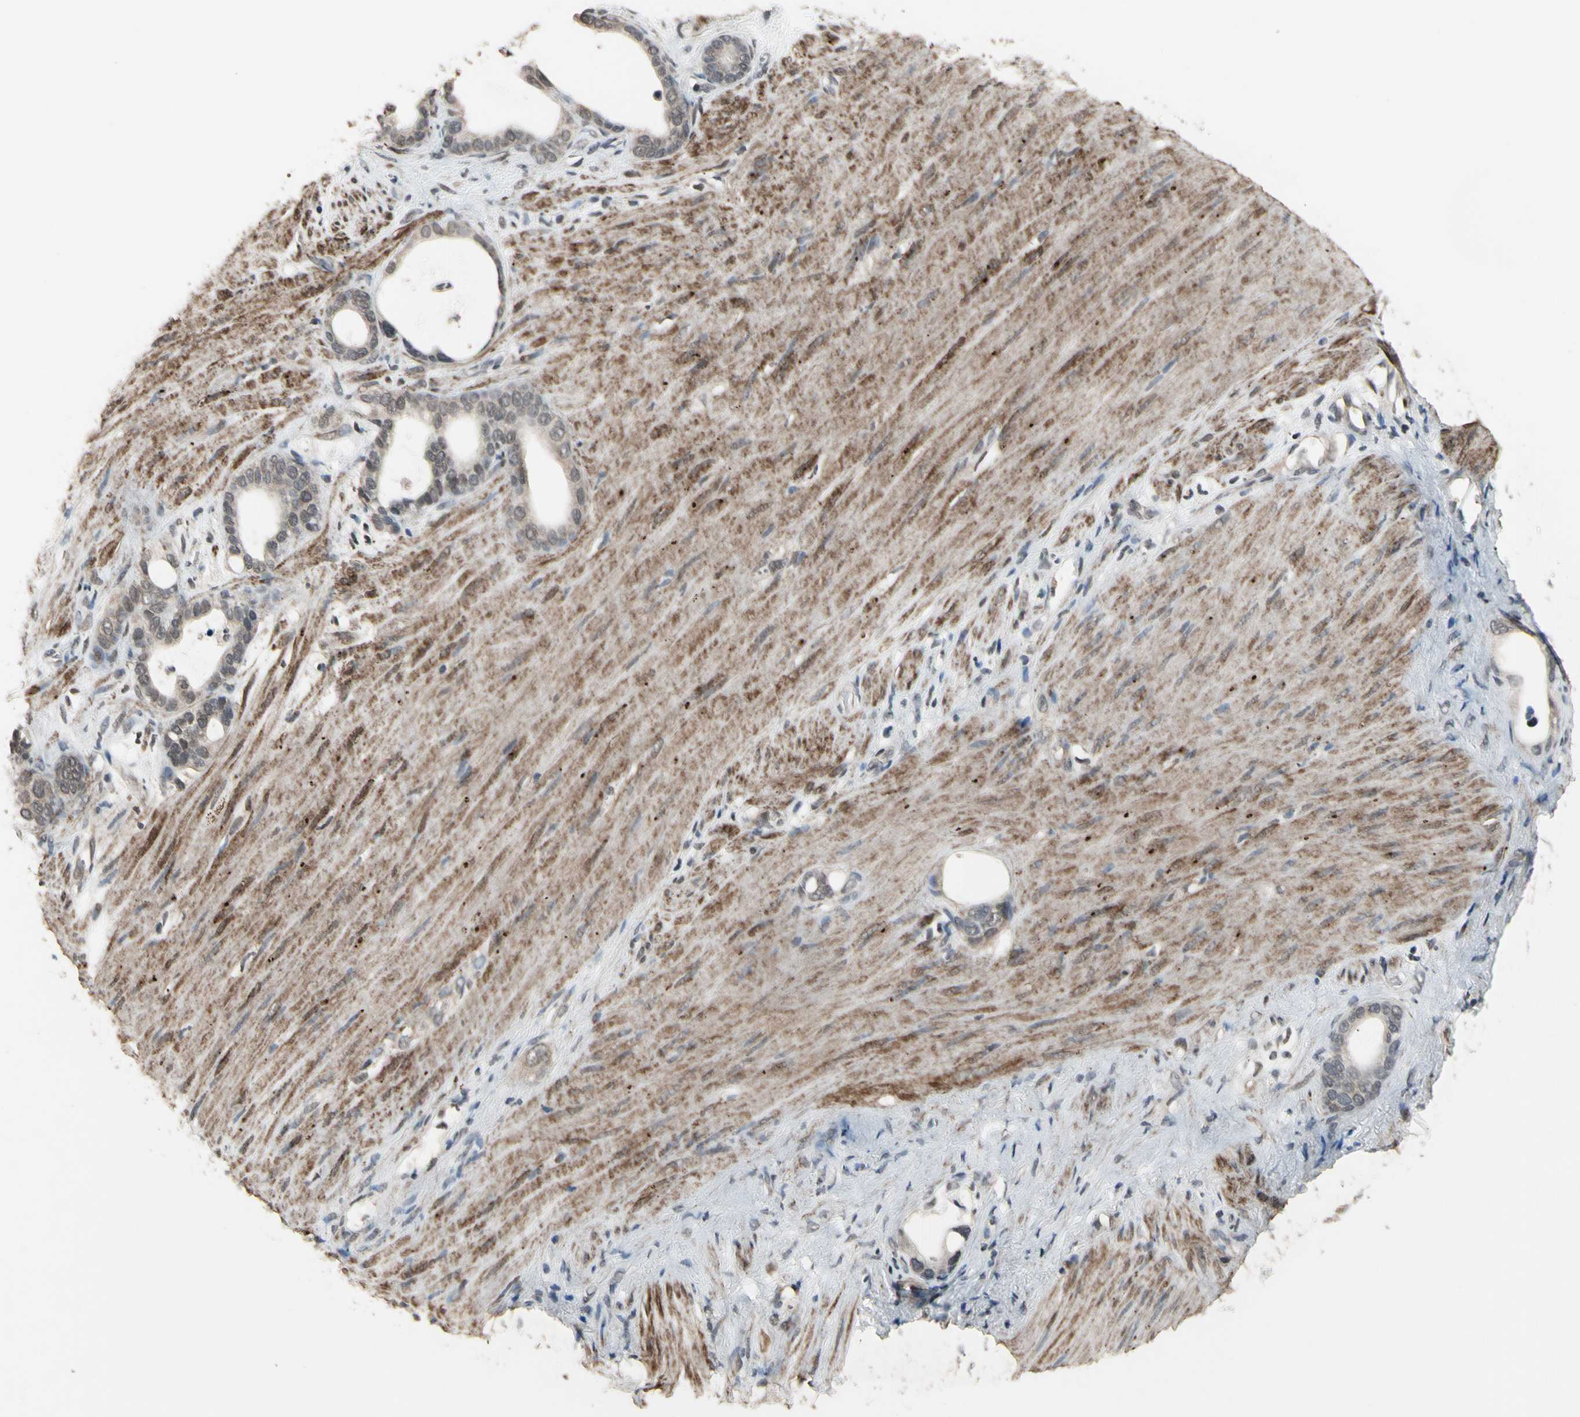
{"staining": {"intensity": "weak", "quantity": "<25%", "location": "cytoplasmic/membranous,nuclear"}, "tissue": "stomach cancer", "cell_type": "Tumor cells", "image_type": "cancer", "snomed": [{"axis": "morphology", "description": "Adenocarcinoma, NOS"}, {"axis": "topography", "description": "Stomach"}], "caption": "Immunohistochemistry histopathology image of neoplastic tissue: human stomach cancer stained with DAB shows no significant protein positivity in tumor cells.", "gene": "ZNF174", "patient": {"sex": "female", "age": 75}}